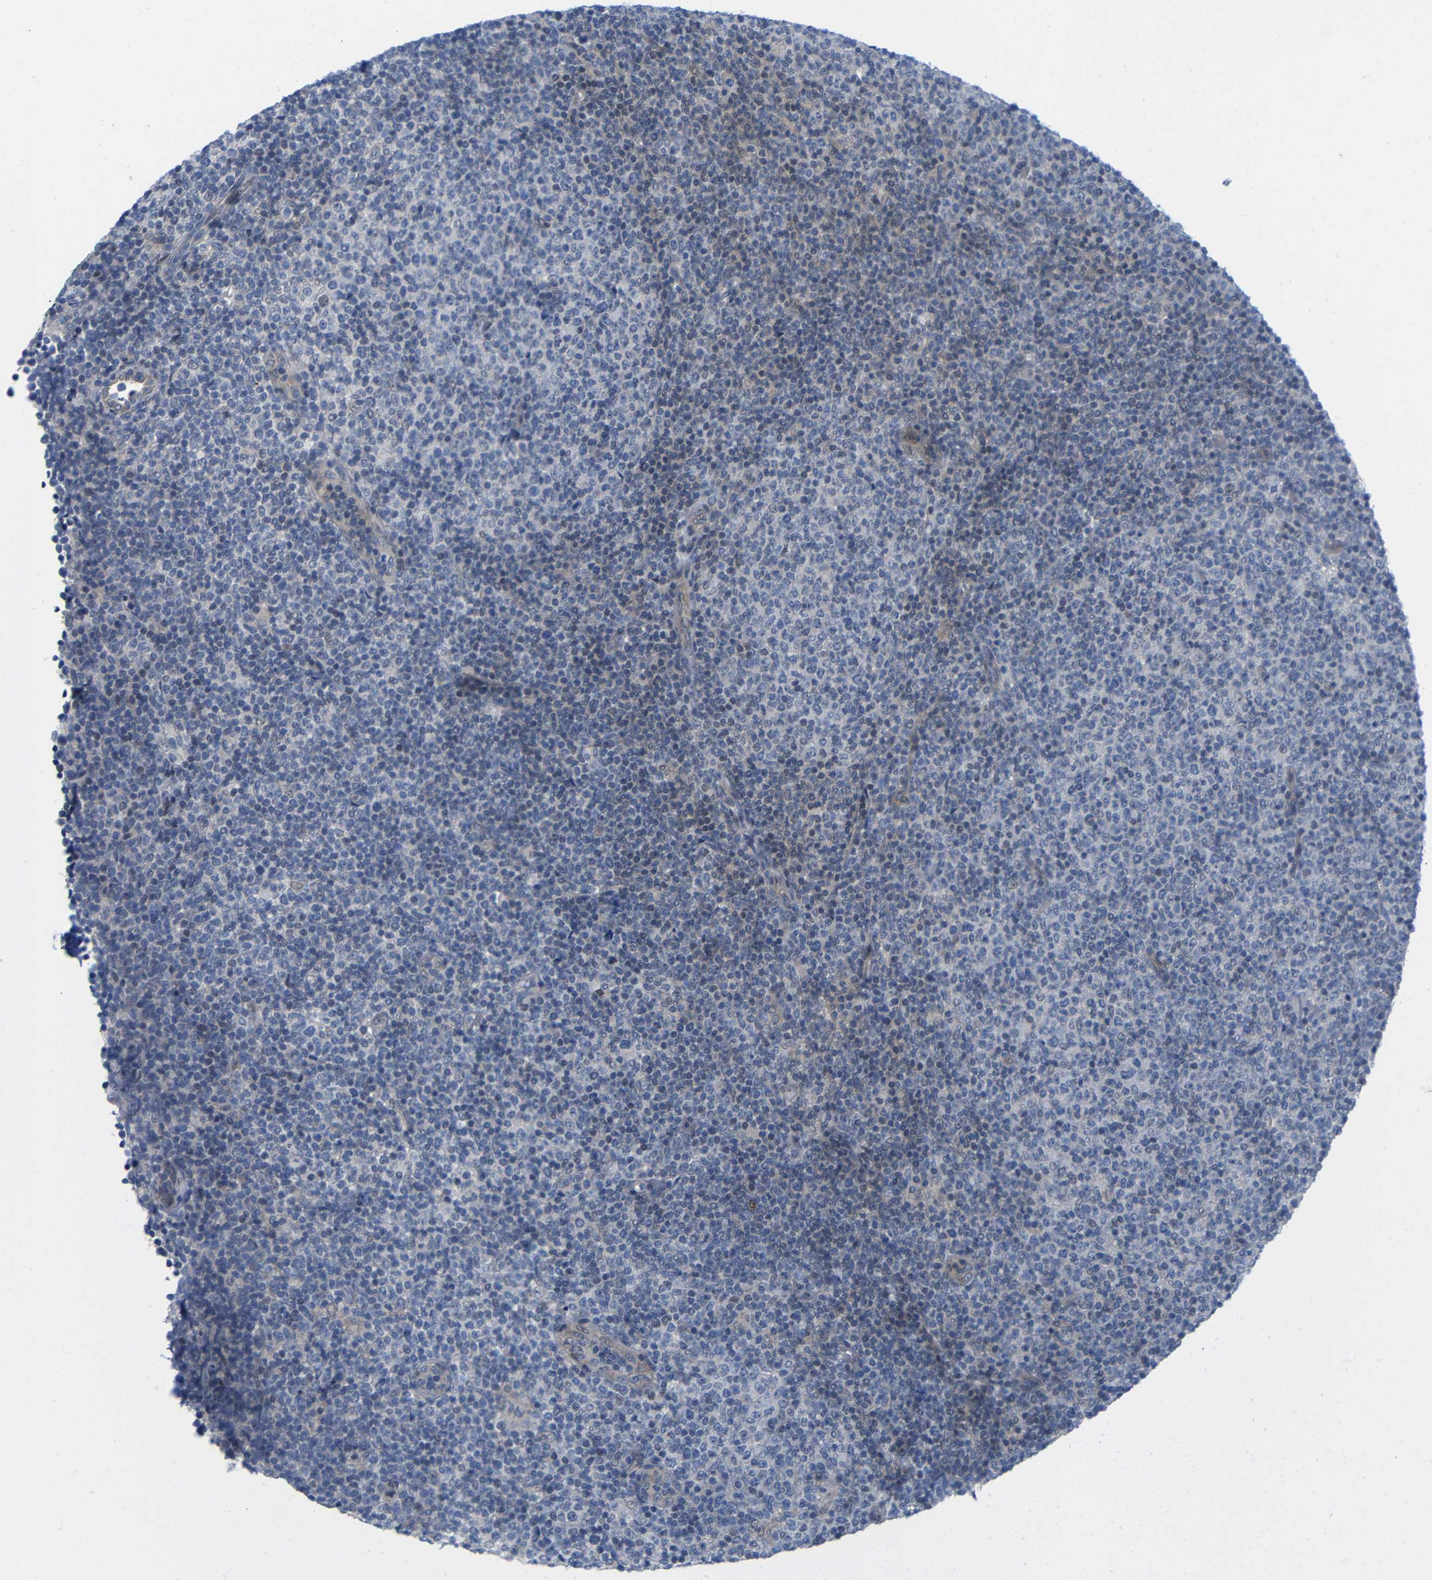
{"staining": {"intensity": "negative", "quantity": "none", "location": "none"}, "tissue": "lymphoma", "cell_type": "Tumor cells", "image_type": "cancer", "snomed": [{"axis": "morphology", "description": "Malignant lymphoma, non-Hodgkin's type, Low grade"}, {"axis": "topography", "description": "Lymph node"}], "caption": "Tumor cells are negative for brown protein staining in low-grade malignant lymphoma, non-Hodgkin's type.", "gene": "CMTM1", "patient": {"sex": "male", "age": 70}}